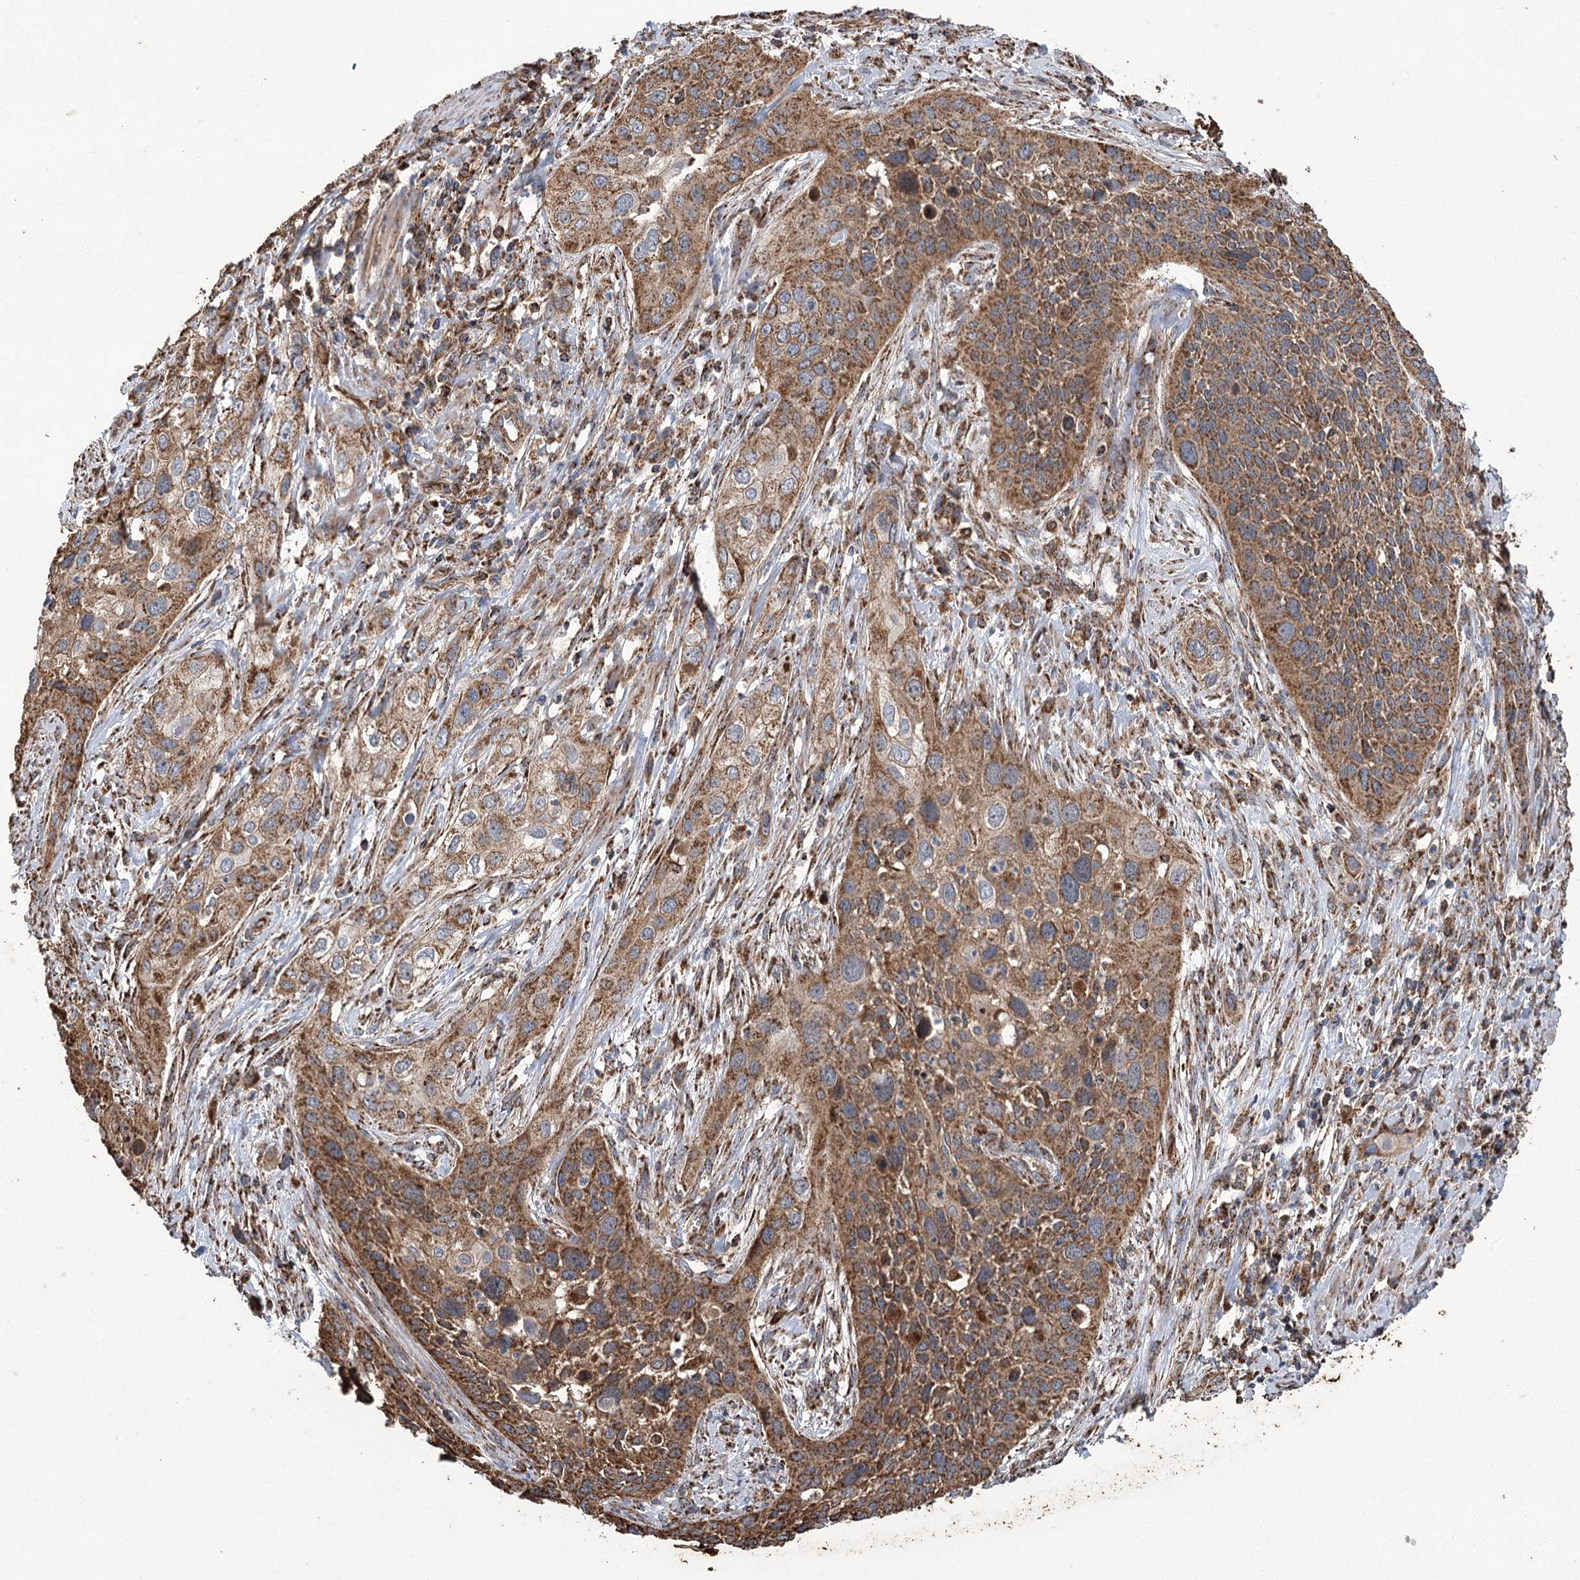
{"staining": {"intensity": "strong", "quantity": ">75%", "location": "cytoplasmic/membranous"}, "tissue": "cervical cancer", "cell_type": "Tumor cells", "image_type": "cancer", "snomed": [{"axis": "morphology", "description": "Squamous cell carcinoma, NOS"}, {"axis": "topography", "description": "Cervix"}], "caption": "Immunohistochemical staining of human cervical cancer (squamous cell carcinoma) displays high levels of strong cytoplasmic/membranous staining in approximately >75% of tumor cells. The staining is performed using DAB brown chromogen to label protein expression. The nuclei are counter-stained blue using hematoxylin.", "gene": "CARD19", "patient": {"sex": "female", "age": 34}}